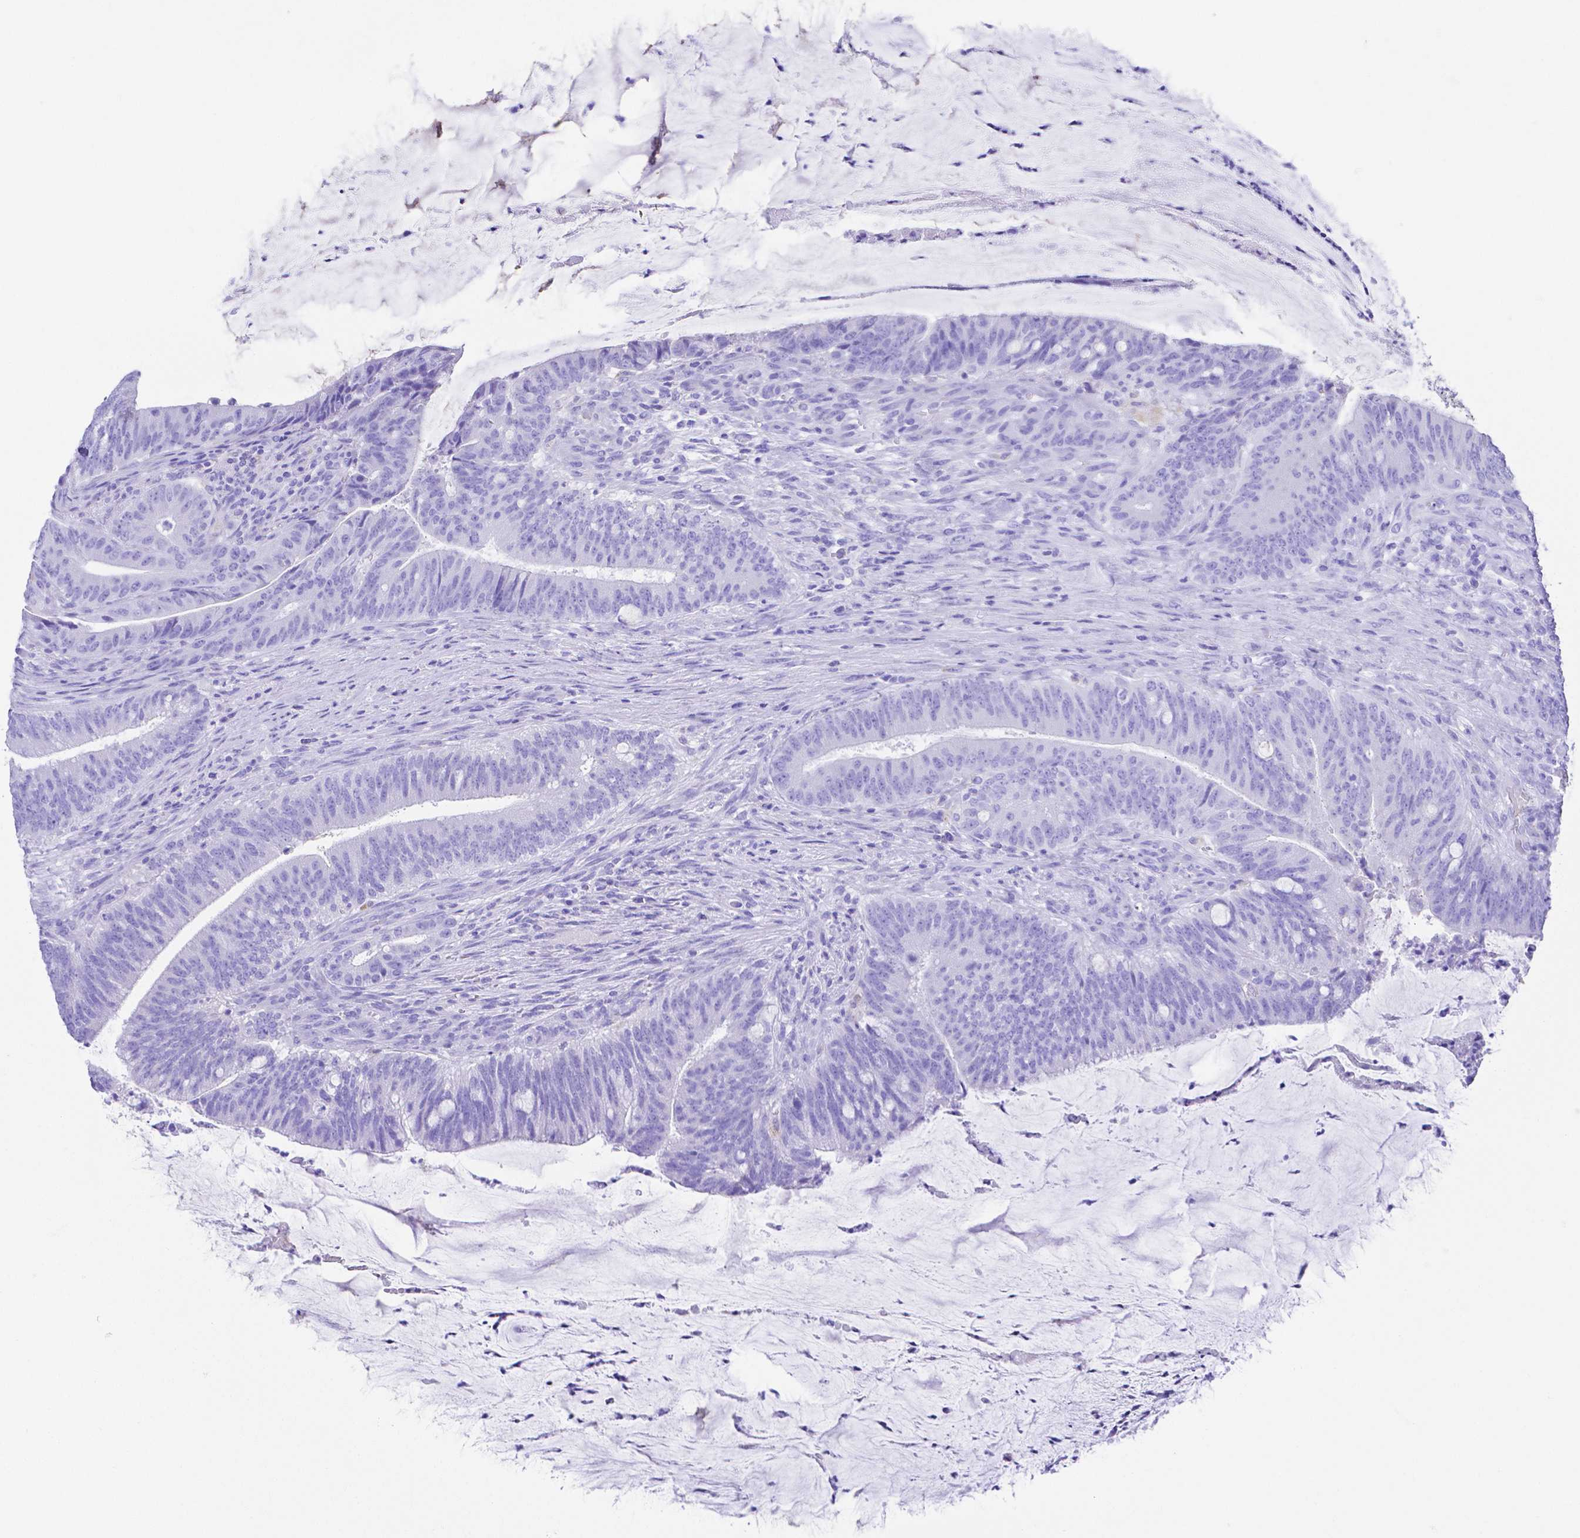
{"staining": {"intensity": "negative", "quantity": "none", "location": "none"}, "tissue": "colorectal cancer", "cell_type": "Tumor cells", "image_type": "cancer", "snomed": [{"axis": "morphology", "description": "Adenocarcinoma, NOS"}, {"axis": "topography", "description": "Colon"}], "caption": "IHC of human colorectal adenocarcinoma reveals no expression in tumor cells.", "gene": "SMR3A", "patient": {"sex": "female", "age": 43}}